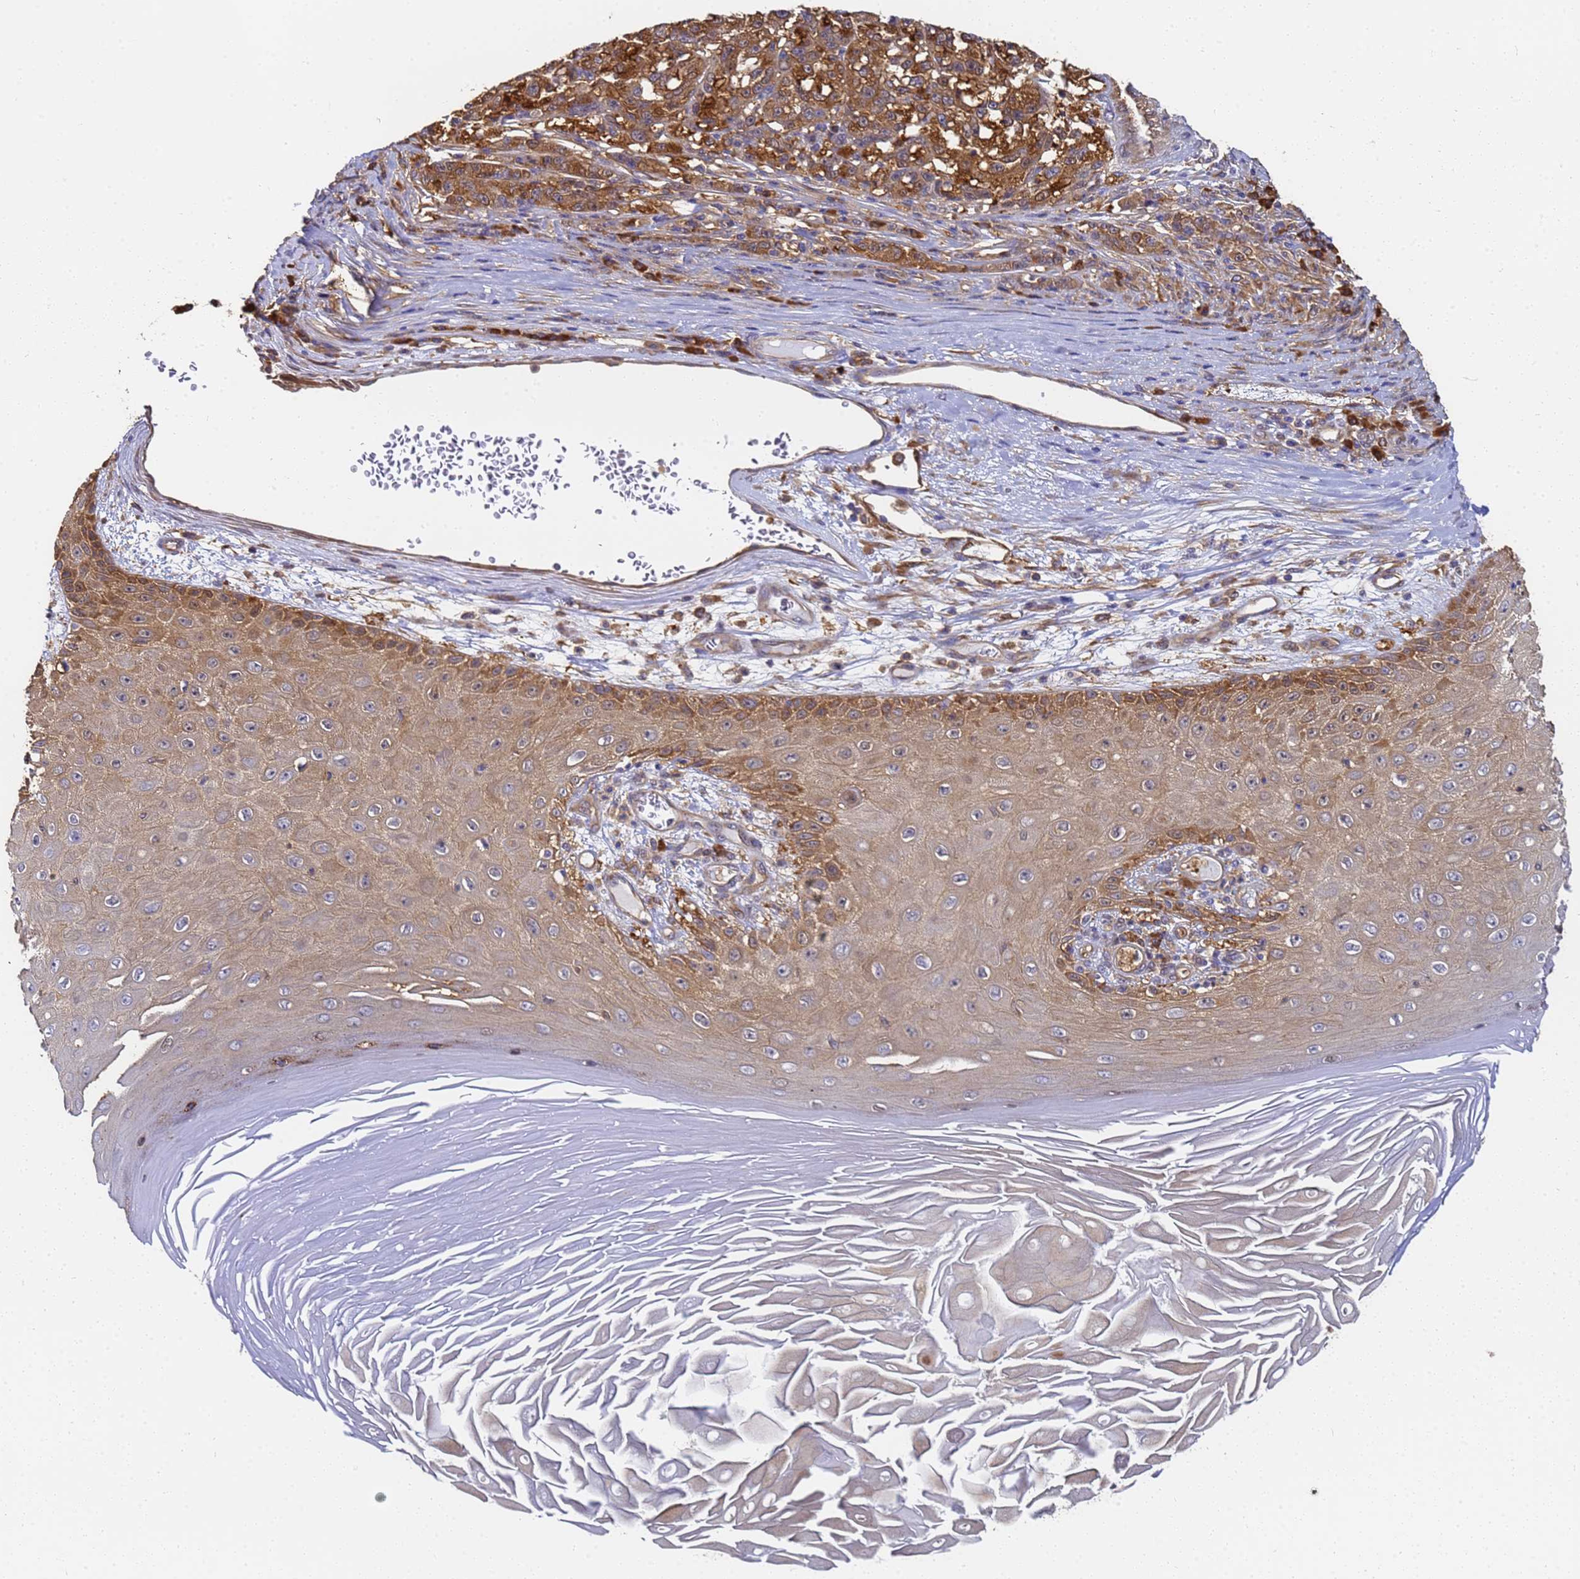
{"staining": {"intensity": "moderate", "quantity": ">75%", "location": "cytoplasmic/membranous"}, "tissue": "melanoma", "cell_type": "Tumor cells", "image_type": "cancer", "snomed": [{"axis": "morphology", "description": "Malignant melanoma, NOS"}, {"axis": "topography", "description": "Skin"}], "caption": "Melanoma stained for a protein demonstrates moderate cytoplasmic/membranous positivity in tumor cells. (Stains: DAB (3,3'-diaminobenzidine) in brown, nuclei in blue, Microscopy: brightfield microscopy at high magnification).", "gene": "NME1-NME2", "patient": {"sex": "male", "age": 53}}